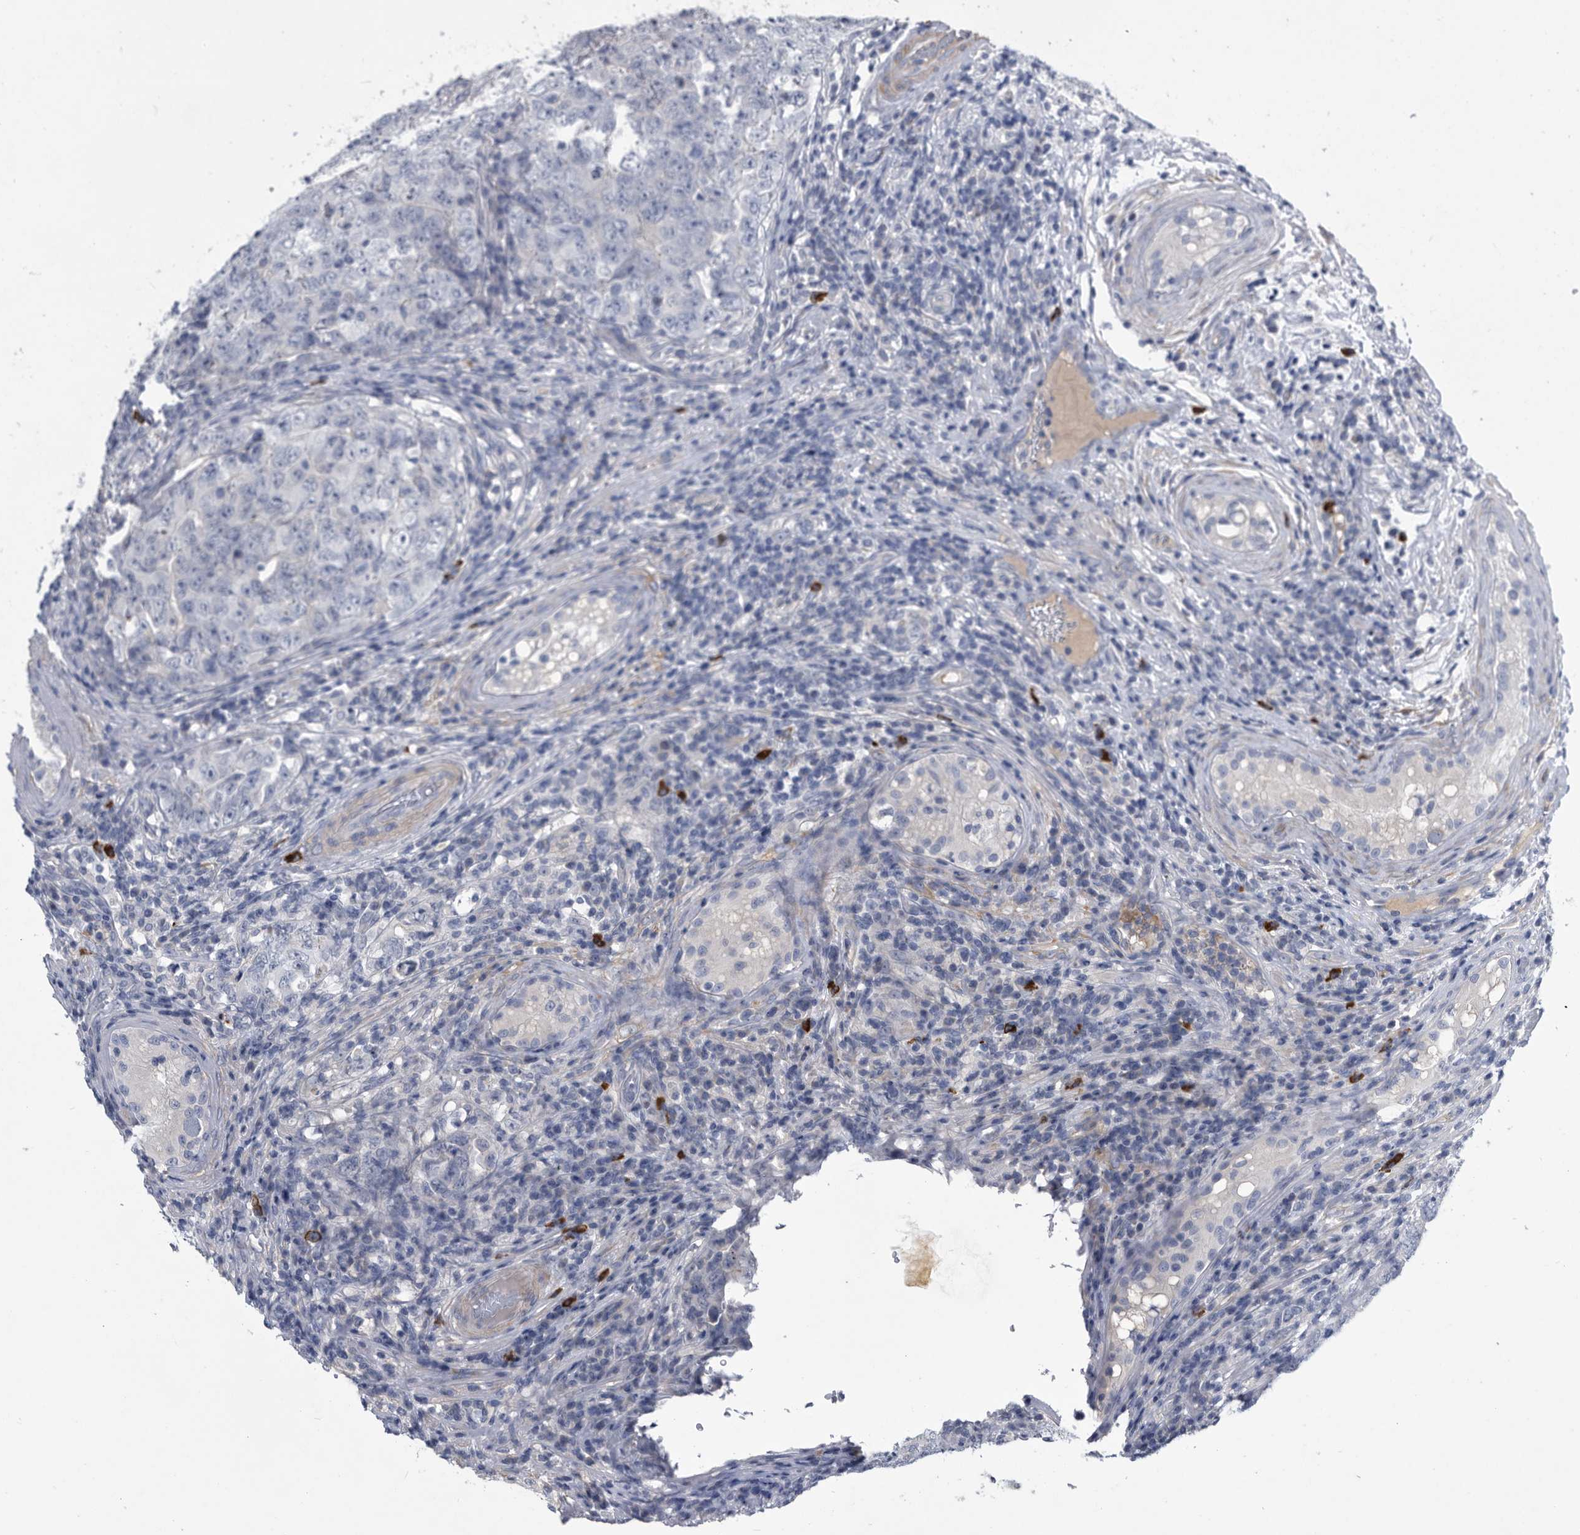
{"staining": {"intensity": "negative", "quantity": "none", "location": "none"}, "tissue": "testis cancer", "cell_type": "Tumor cells", "image_type": "cancer", "snomed": [{"axis": "morphology", "description": "Carcinoma, Embryonal, NOS"}, {"axis": "topography", "description": "Testis"}], "caption": "This is an IHC micrograph of testis embryonal carcinoma. There is no expression in tumor cells.", "gene": "BTBD6", "patient": {"sex": "male", "age": 26}}